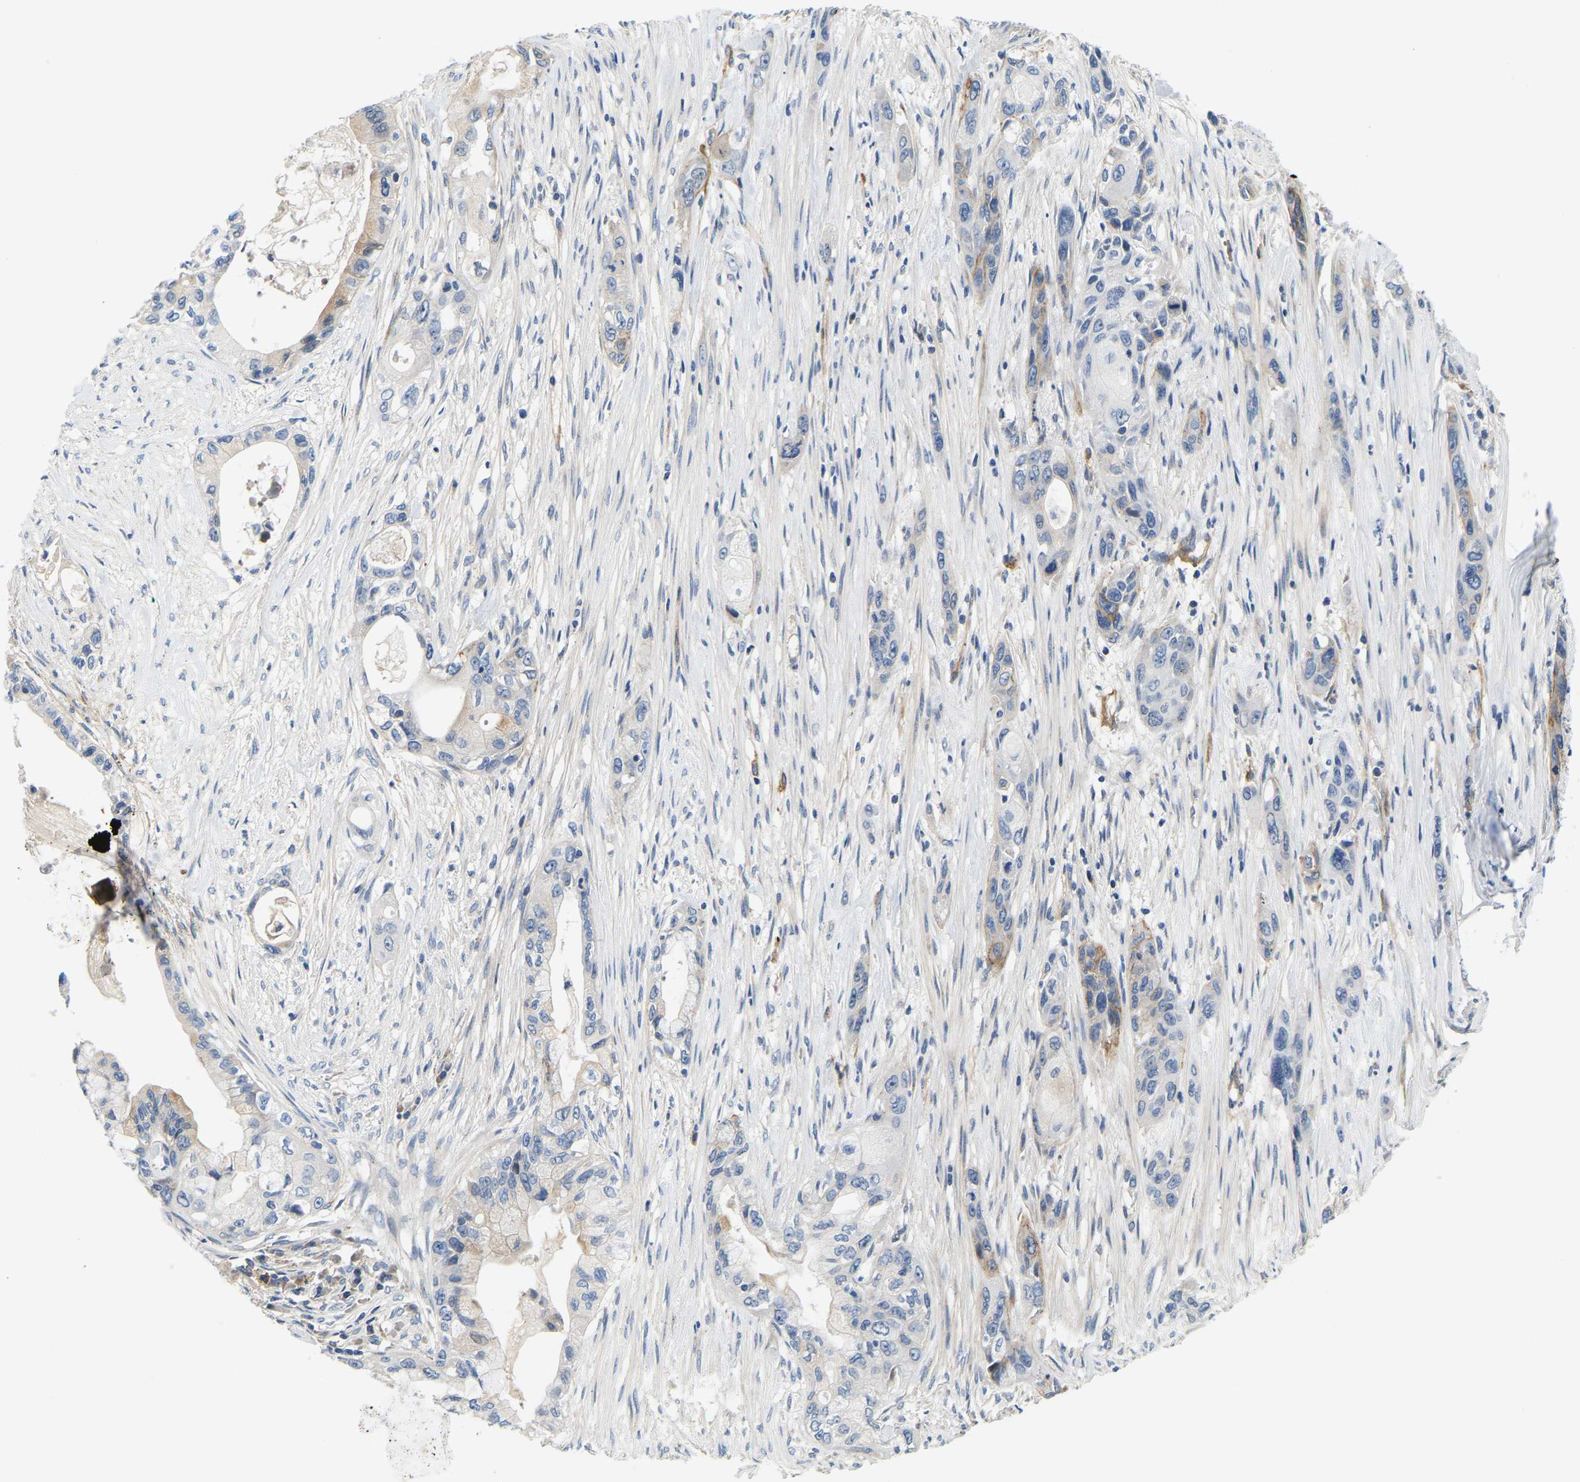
{"staining": {"intensity": "negative", "quantity": "none", "location": "none"}, "tissue": "pancreatic cancer", "cell_type": "Tumor cells", "image_type": "cancer", "snomed": [{"axis": "morphology", "description": "Adenocarcinoma, NOS"}, {"axis": "topography", "description": "Pancreas"}], "caption": "DAB immunohistochemical staining of adenocarcinoma (pancreatic) demonstrates no significant expression in tumor cells.", "gene": "LIAS", "patient": {"sex": "male", "age": 53}}